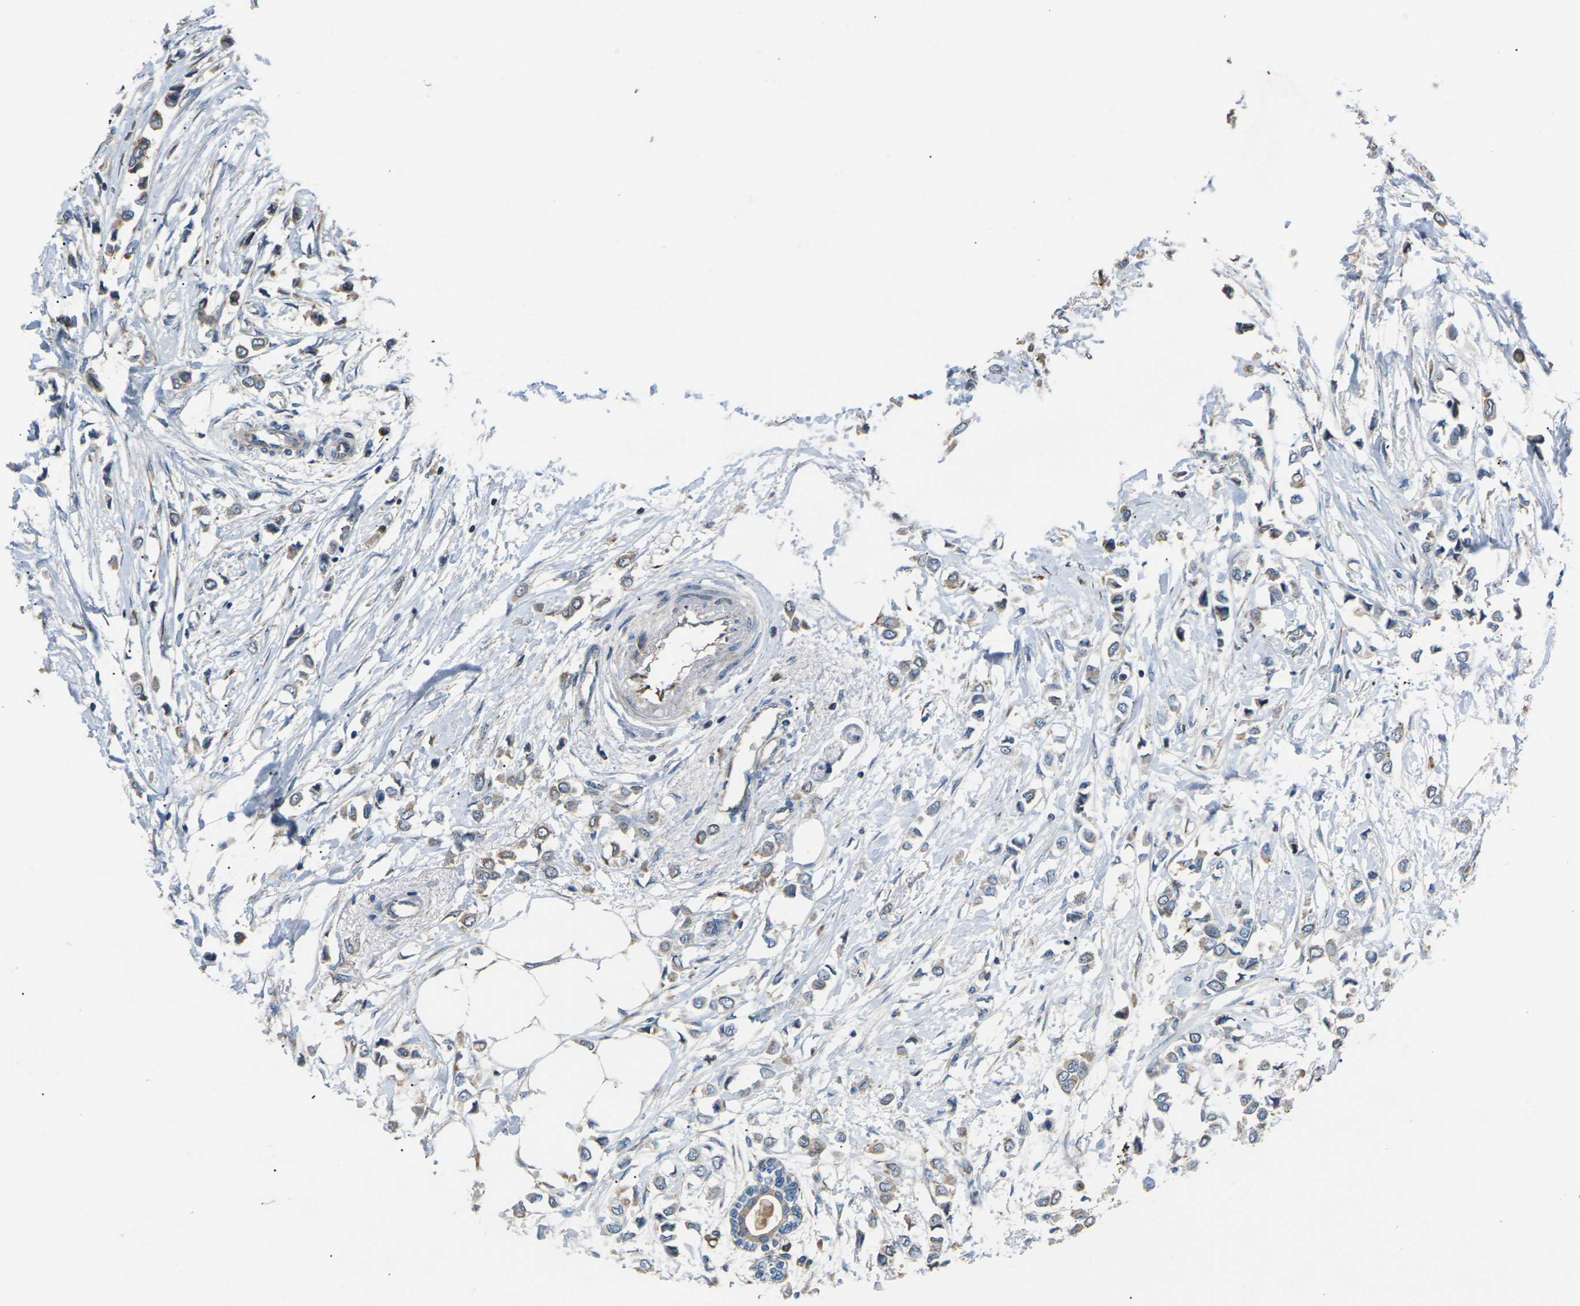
{"staining": {"intensity": "weak", "quantity": ">75%", "location": "cytoplasmic/membranous"}, "tissue": "breast cancer", "cell_type": "Tumor cells", "image_type": "cancer", "snomed": [{"axis": "morphology", "description": "Lobular carcinoma"}, {"axis": "topography", "description": "Breast"}], "caption": "IHC (DAB (3,3'-diaminobenzidine)) staining of lobular carcinoma (breast) exhibits weak cytoplasmic/membranous protein positivity in approximately >75% of tumor cells.", "gene": "KLHDC8B", "patient": {"sex": "female", "age": 51}}